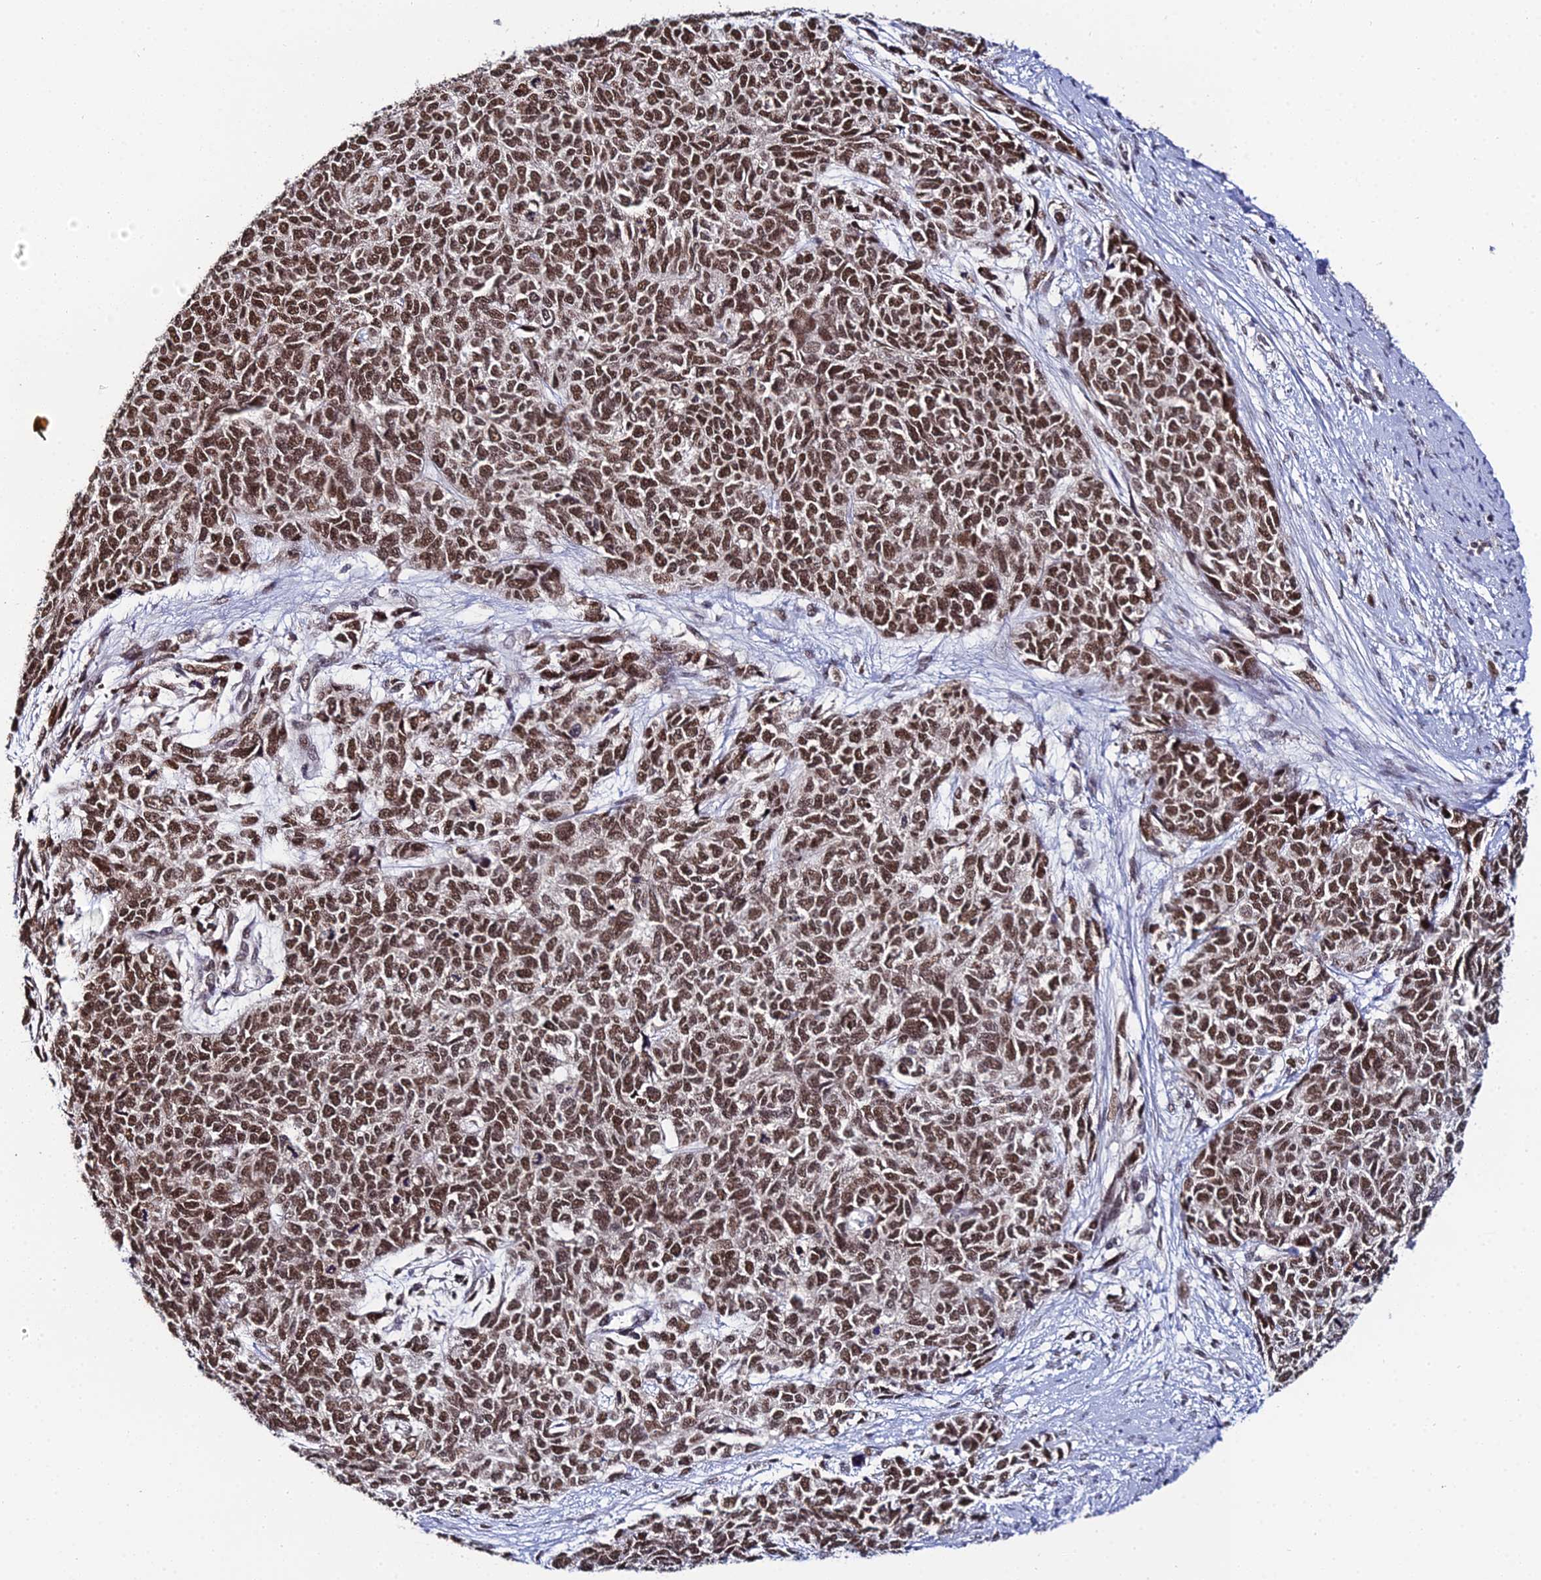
{"staining": {"intensity": "strong", "quantity": ">75%", "location": "nuclear"}, "tissue": "cervical cancer", "cell_type": "Tumor cells", "image_type": "cancer", "snomed": [{"axis": "morphology", "description": "Squamous cell carcinoma, NOS"}, {"axis": "topography", "description": "Cervix"}], "caption": "Cervical squamous cell carcinoma stained for a protein reveals strong nuclear positivity in tumor cells.", "gene": "EXOSC3", "patient": {"sex": "female", "age": 63}}